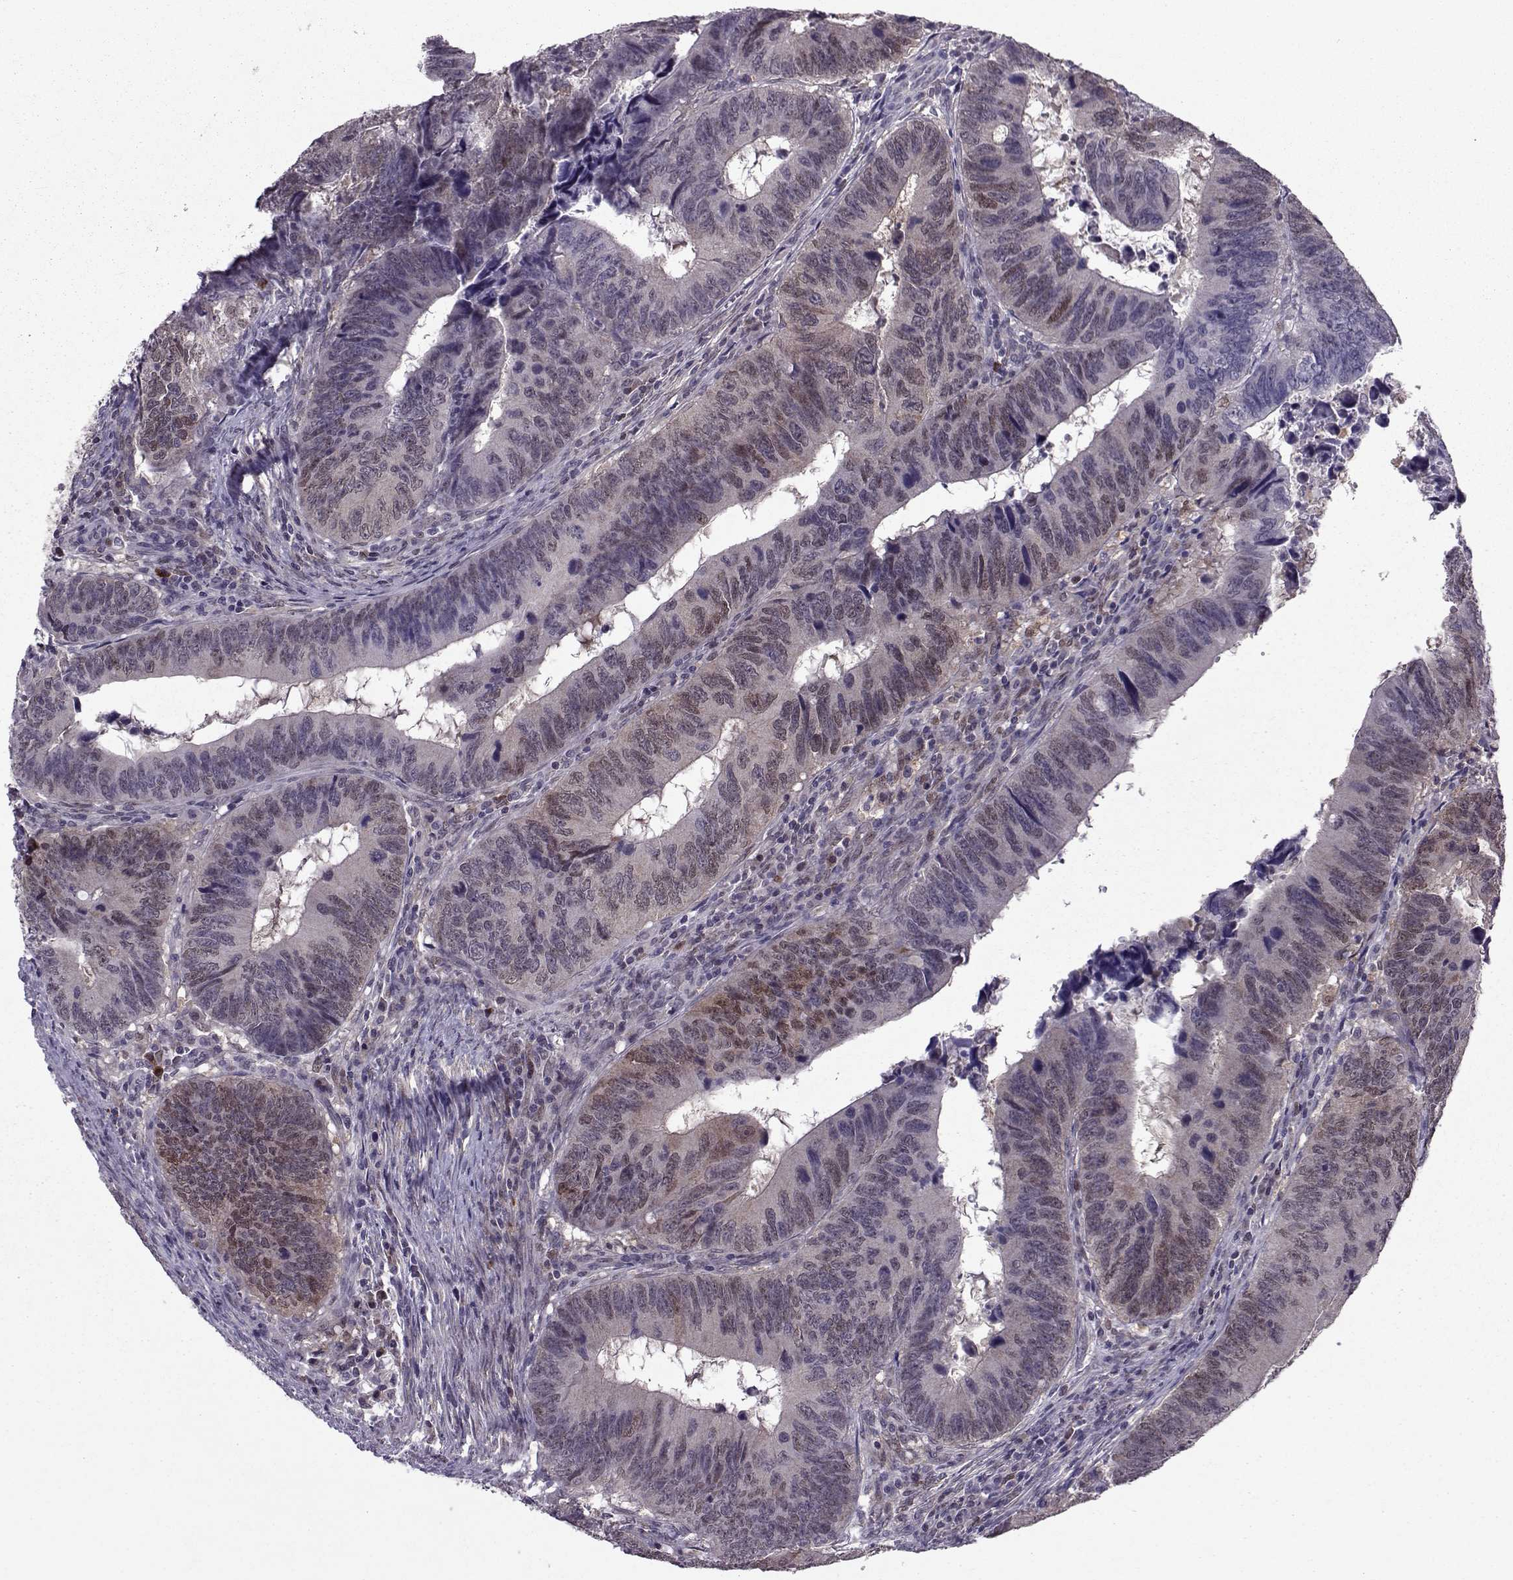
{"staining": {"intensity": "moderate", "quantity": "25%-75%", "location": "cytoplasmic/membranous,nuclear"}, "tissue": "colorectal cancer", "cell_type": "Tumor cells", "image_type": "cancer", "snomed": [{"axis": "morphology", "description": "Adenocarcinoma, NOS"}, {"axis": "topography", "description": "Colon"}], "caption": "A micrograph of human colorectal cancer stained for a protein exhibits moderate cytoplasmic/membranous and nuclear brown staining in tumor cells.", "gene": "CDK4", "patient": {"sex": "female", "age": 82}}